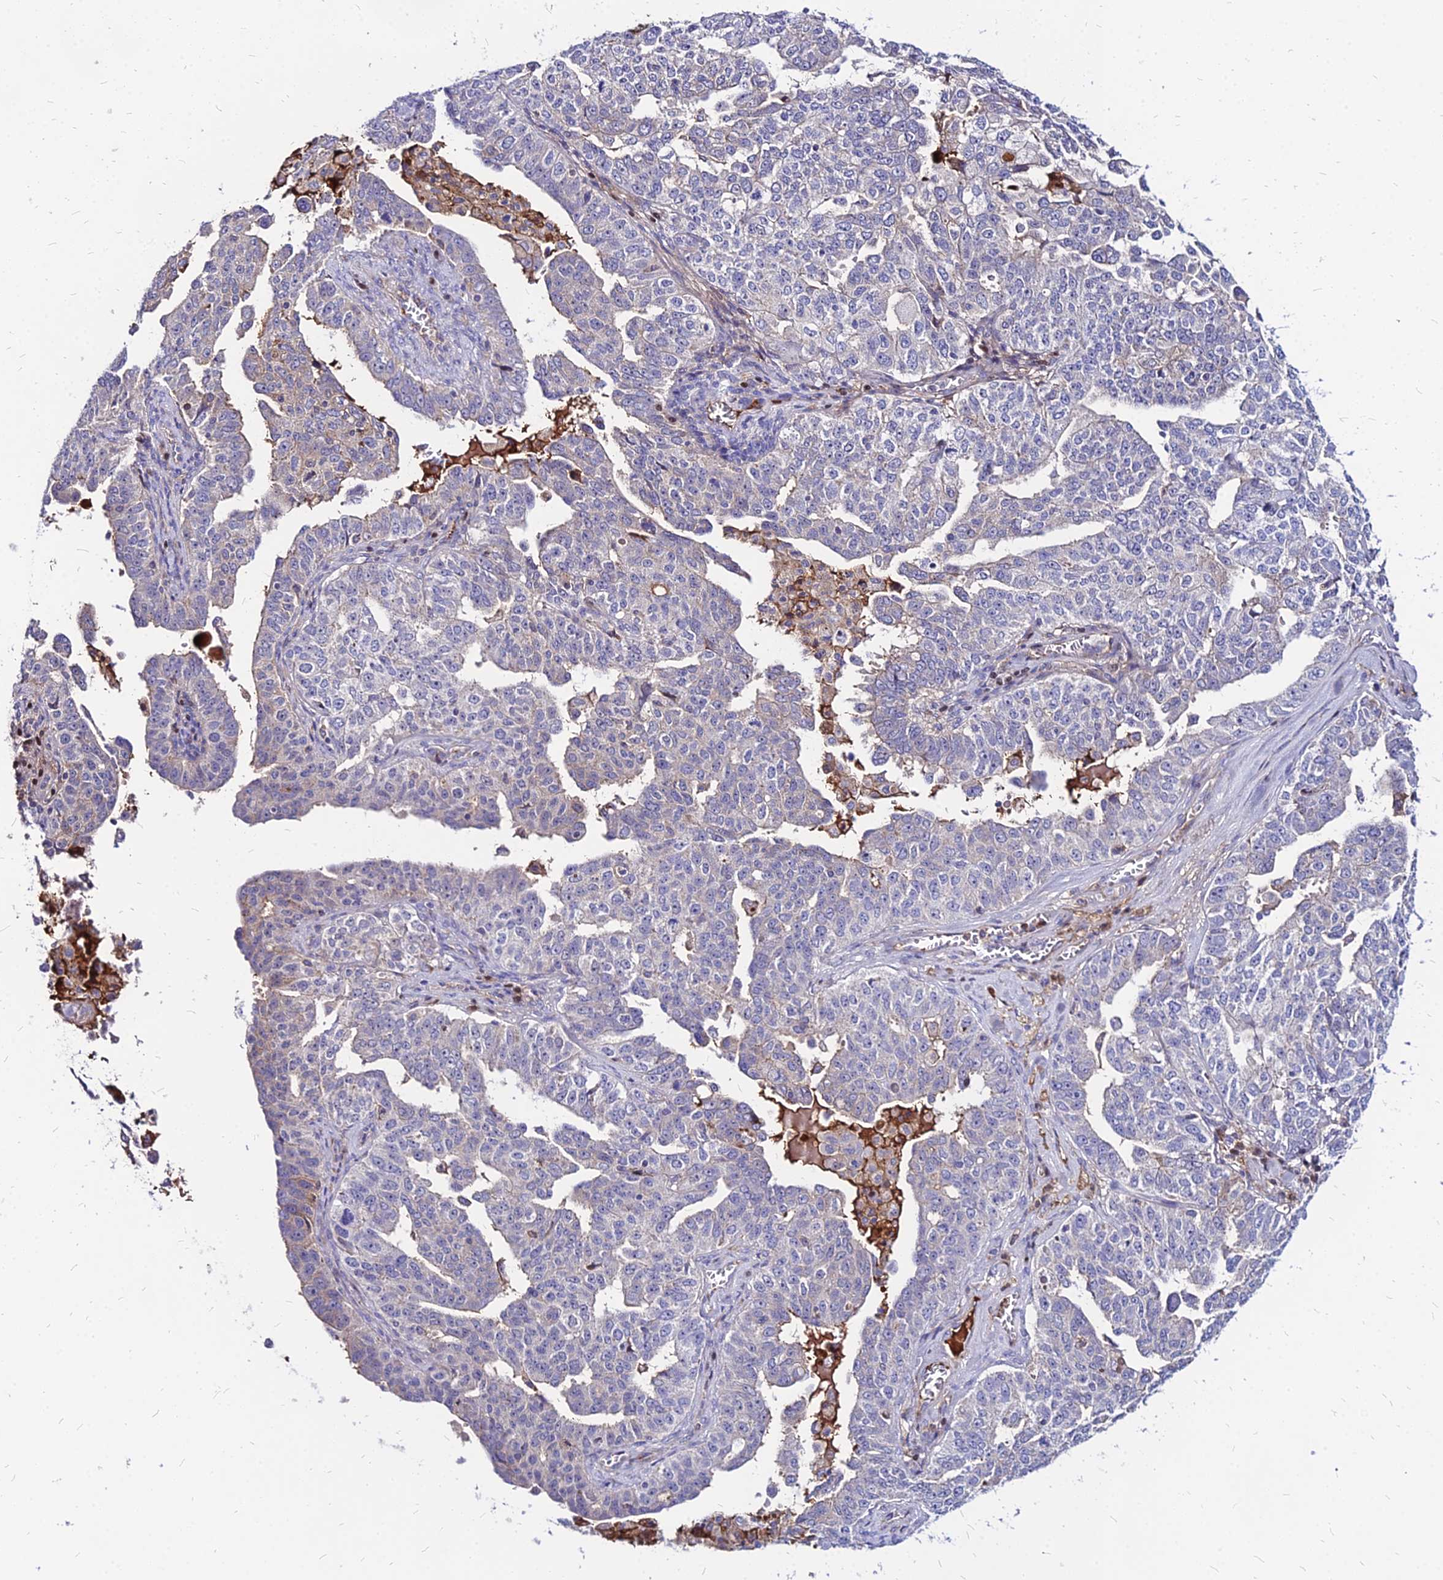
{"staining": {"intensity": "negative", "quantity": "none", "location": "none"}, "tissue": "ovarian cancer", "cell_type": "Tumor cells", "image_type": "cancer", "snomed": [{"axis": "morphology", "description": "Carcinoma, endometroid"}, {"axis": "topography", "description": "Ovary"}], "caption": "The micrograph reveals no significant staining in tumor cells of endometroid carcinoma (ovarian).", "gene": "ACSM6", "patient": {"sex": "female", "age": 62}}